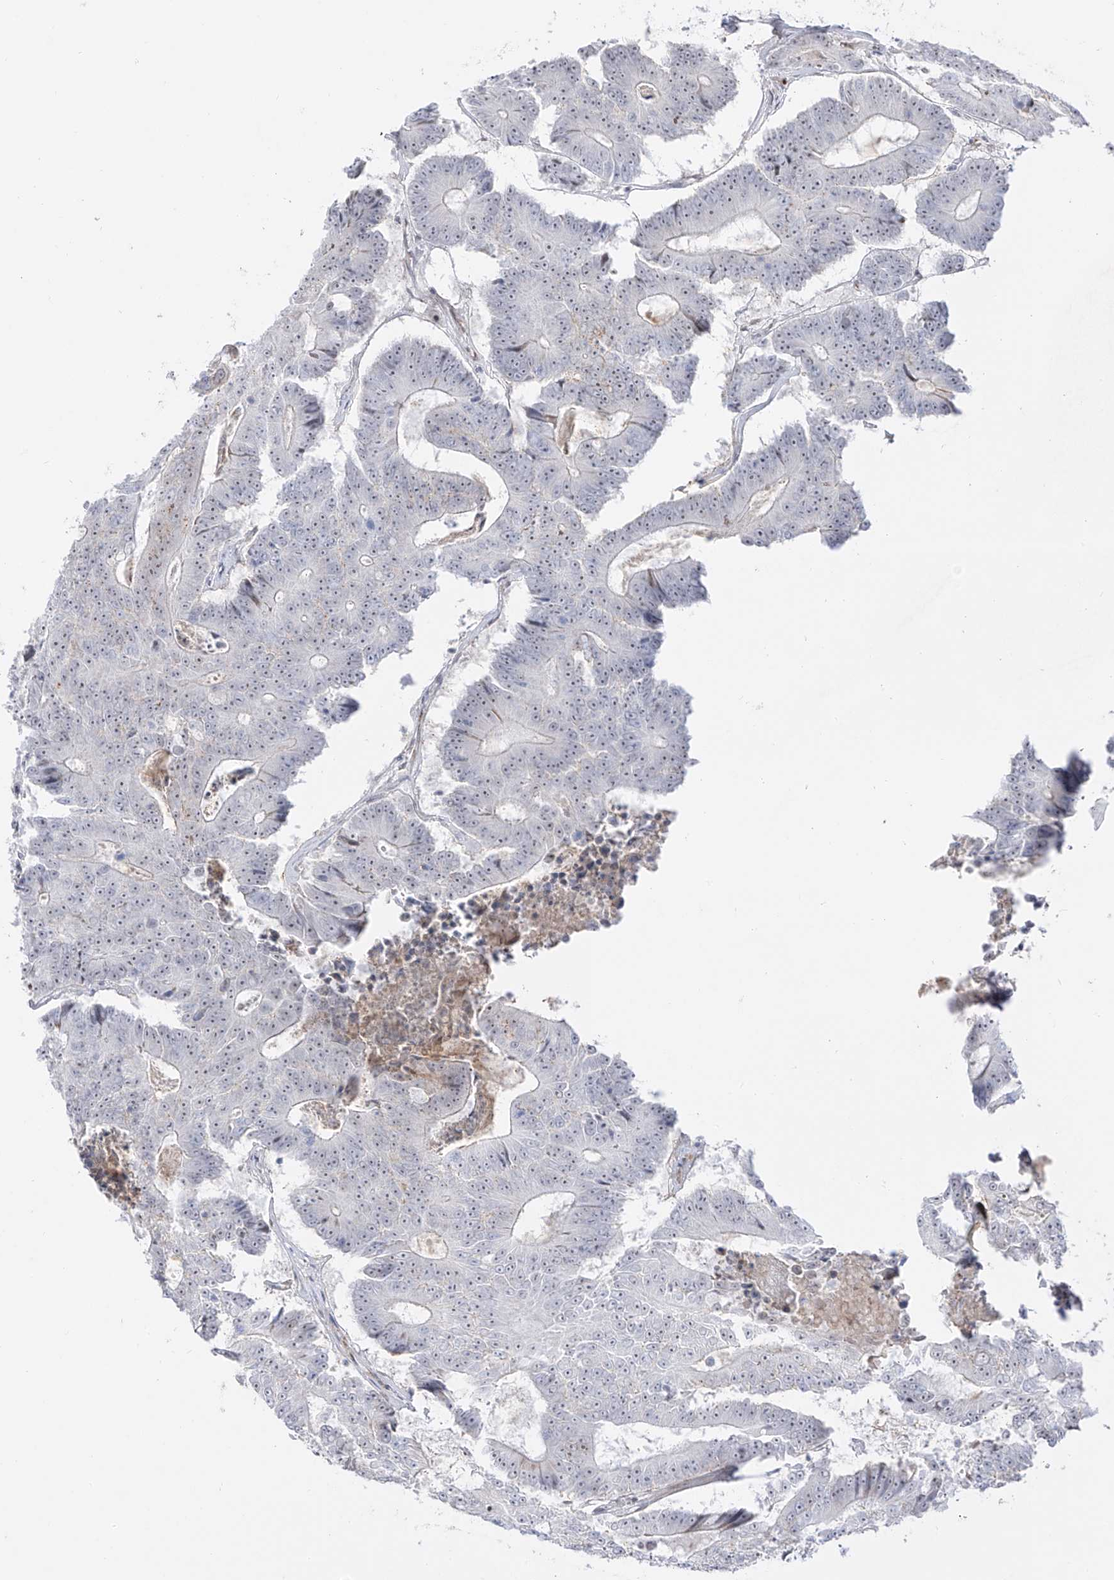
{"staining": {"intensity": "negative", "quantity": "none", "location": "none"}, "tissue": "colorectal cancer", "cell_type": "Tumor cells", "image_type": "cancer", "snomed": [{"axis": "morphology", "description": "Adenocarcinoma, NOS"}, {"axis": "topography", "description": "Colon"}], "caption": "Tumor cells show no significant protein positivity in colorectal cancer. (Stains: DAB (3,3'-diaminobenzidine) immunohistochemistry with hematoxylin counter stain, Microscopy: brightfield microscopy at high magnification).", "gene": "ZNF180", "patient": {"sex": "male", "age": 83}}